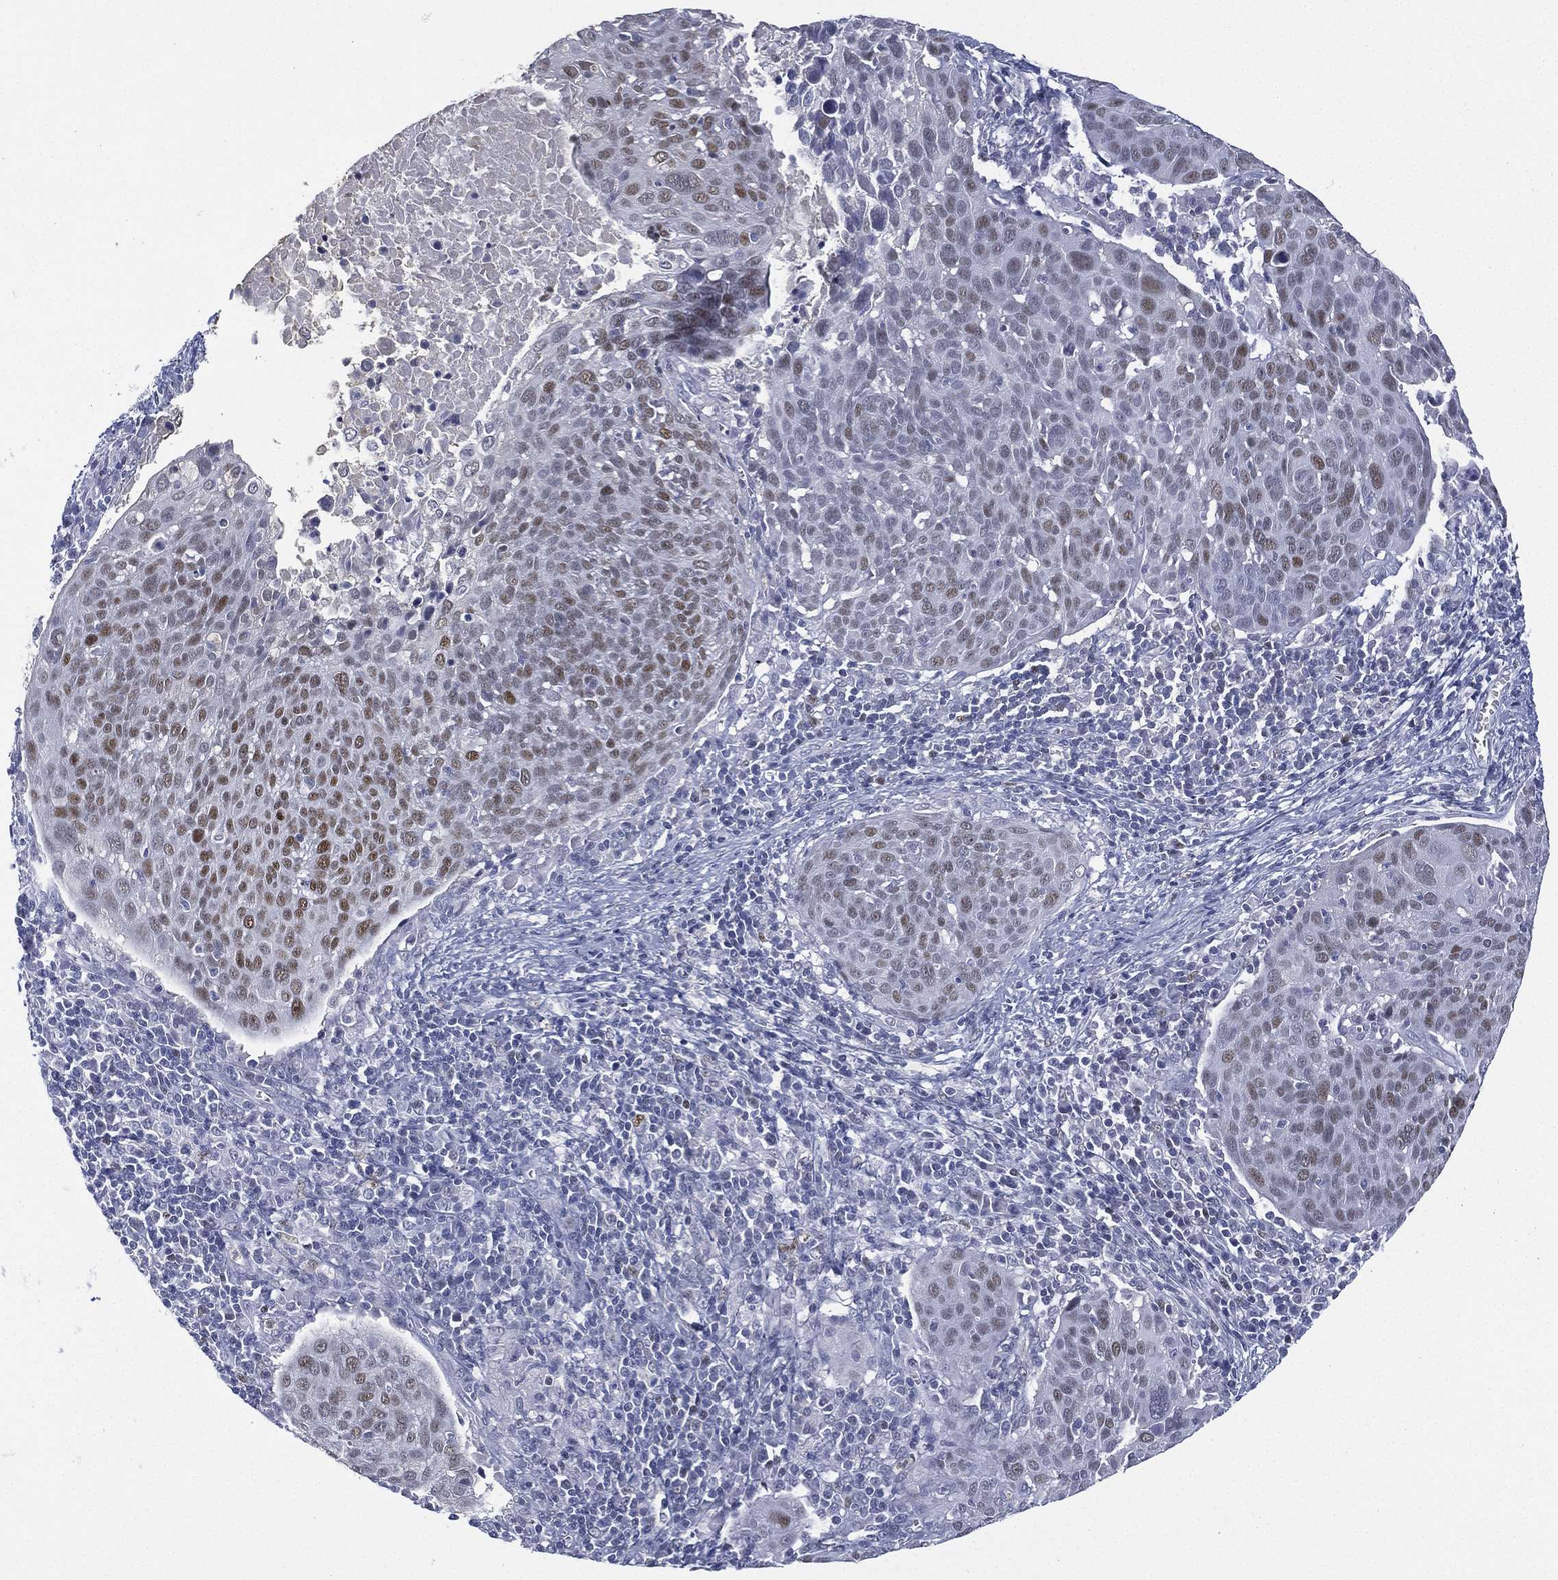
{"staining": {"intensity": "strong", "quantity": "<25%", "location": "nuclear"}, "tissue": "cervical cancer", "cell_type": "Tumor cells", "image_type": "cancer", "snomed": [{"axis": "morphology", "description": "Squamous cell carcinoma, NOS"}, {"axis": "topography", "description": "Cervix"}], "caption": "Immunohistochemical staining of human cervical cancer (squamous cell carcinoma) shows medium levels of strong nuclear expression in about <25% of tumor cells.", "gene": "ZNF711", "patient": {"sex": "female", "age": 39}}